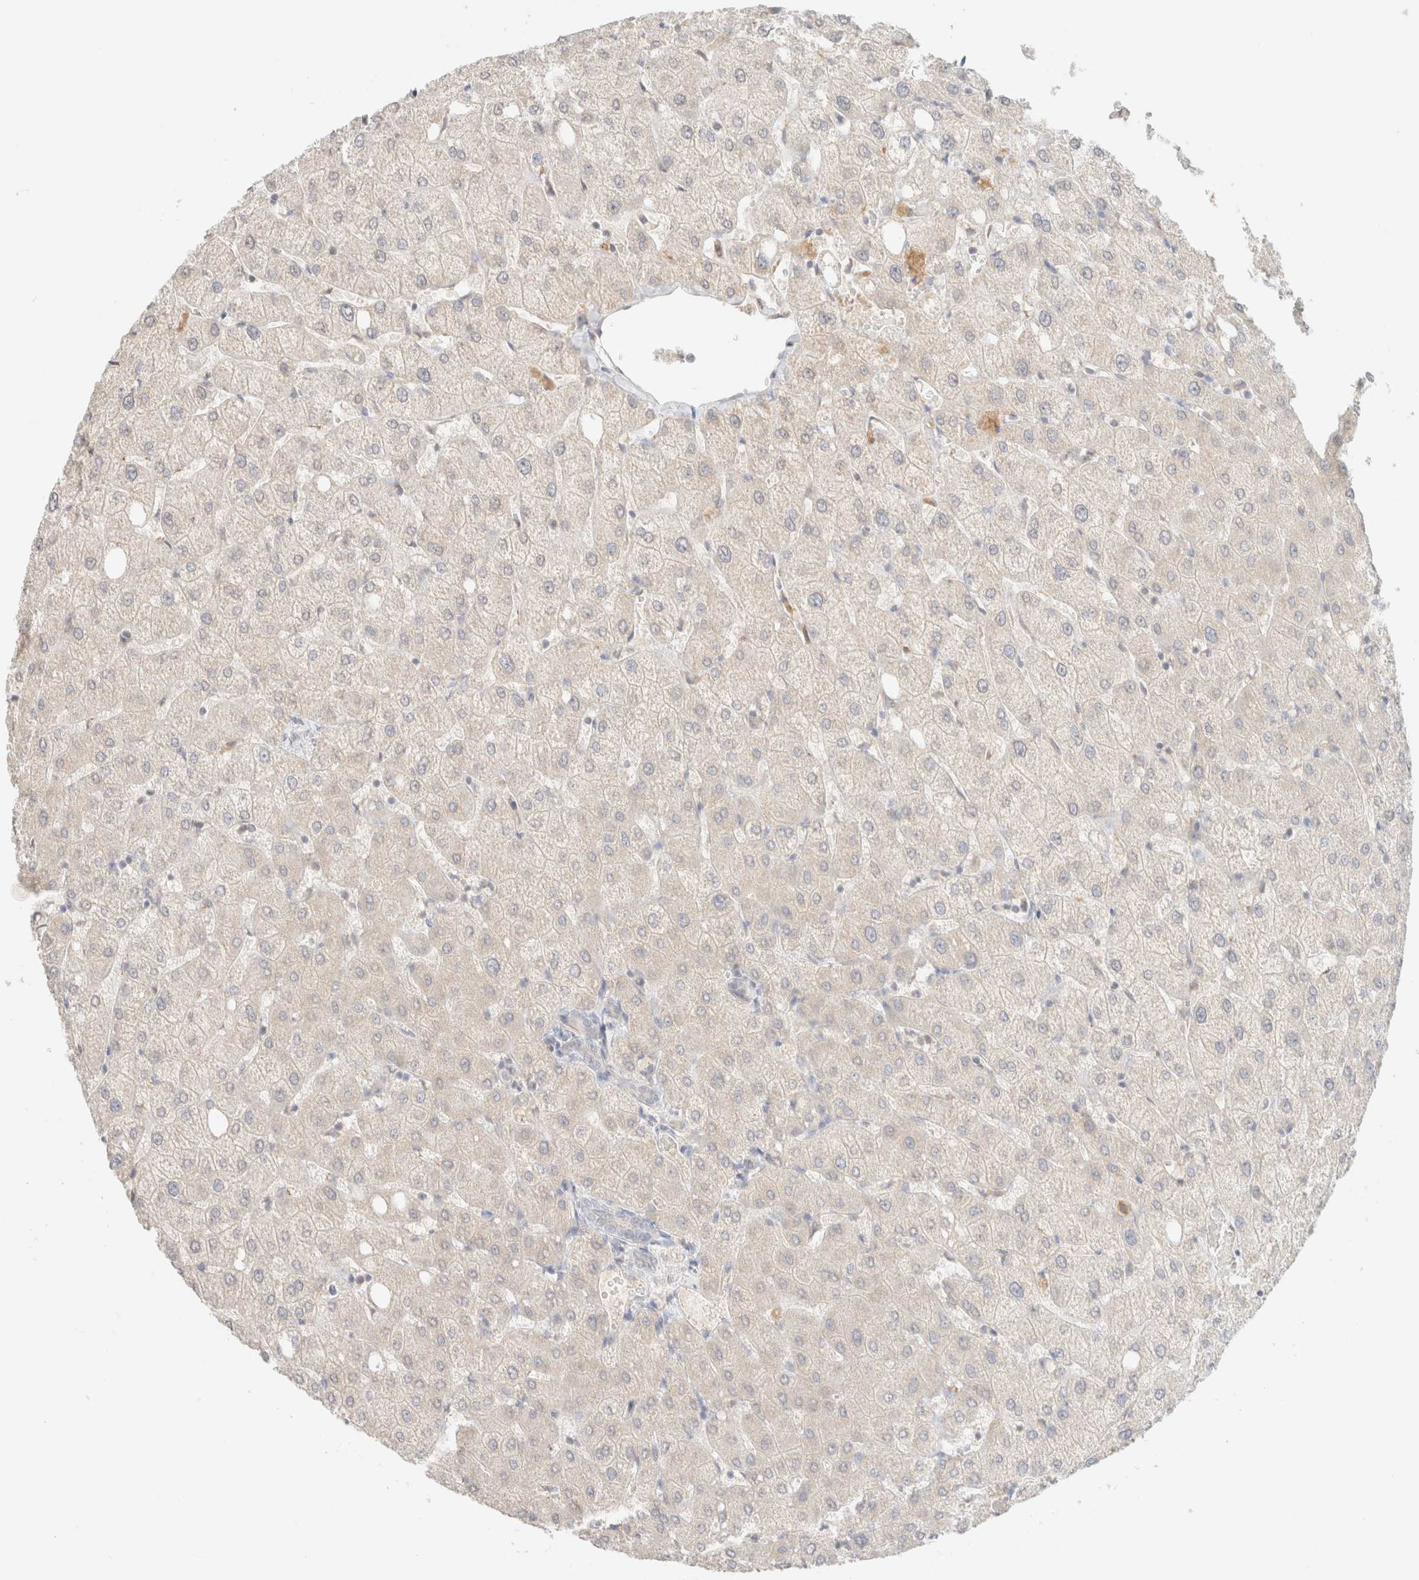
{"staining": {"intensity": "negative", "quantity": "none", "location": "none"}, "tissue": "liver", "cell_type": "Cholangiocytes", "image_type": "normal", "snomed": [{"axis": "morphology", "description": "Normal tissue, NOS"}, {"axis": "topography", "description": "Liver"}], "caption": "Image shows no protein expression in cholangiocytes of benign liver.", "gene": "CPA1", "patient": {"sex": "female", "age": 54}}